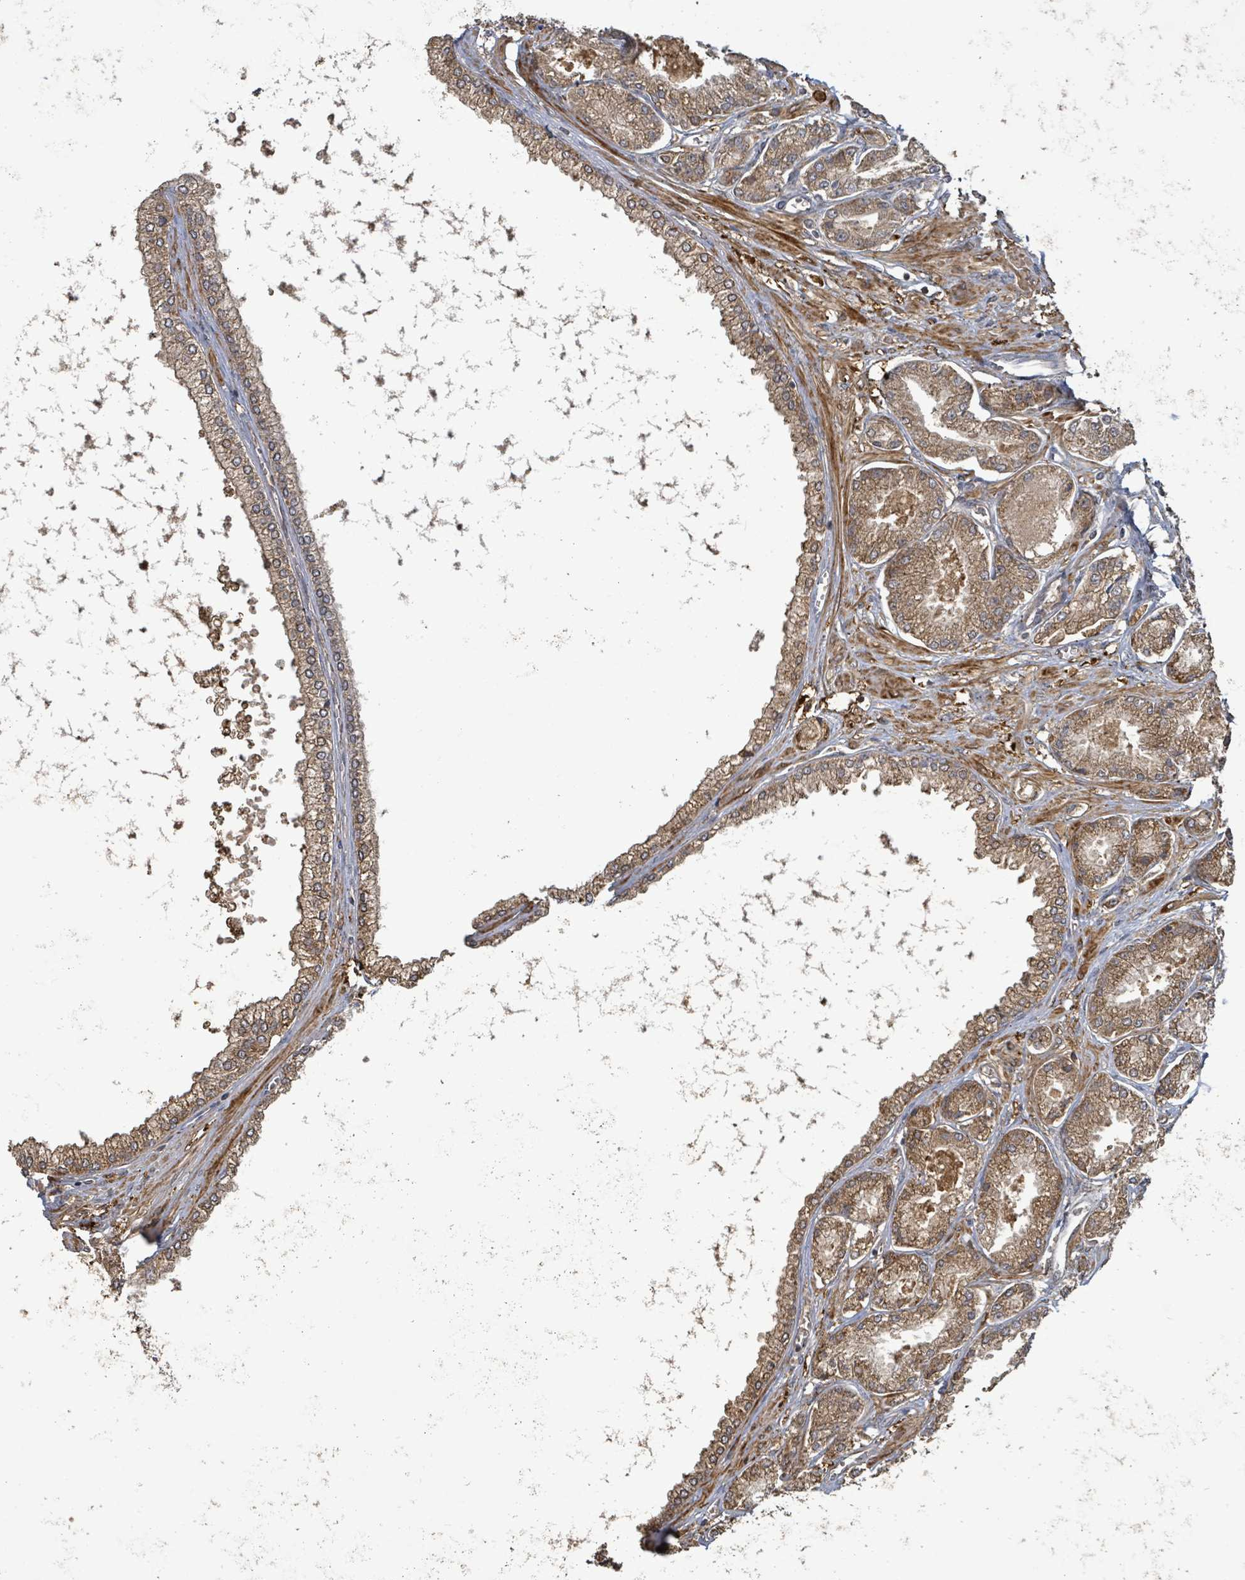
{"staining": {"intensity": "moderate", "quantity": ">75%", "location": "cytoplasmic/membranous"}, "tissue": "prostate cancer", "cell_type": "Tumor cells", "image_type": "cancer", "snomed": [{"axis": "morphology", "description": "Adenocarcinoma, NOS"}, {"axis": "topography", "description": "Prostate and seminal vesicle, NOS"}], "caption": "IHC photomicrograph of adenocarcinoma (prostate) stained for a protein (brown), which shows medium levels of moderate cytoplasmic/membranous expression in approximately >75% of tumor cells.", "gene": "STARD4", "patient": {"sex": "male", "age": 76}}